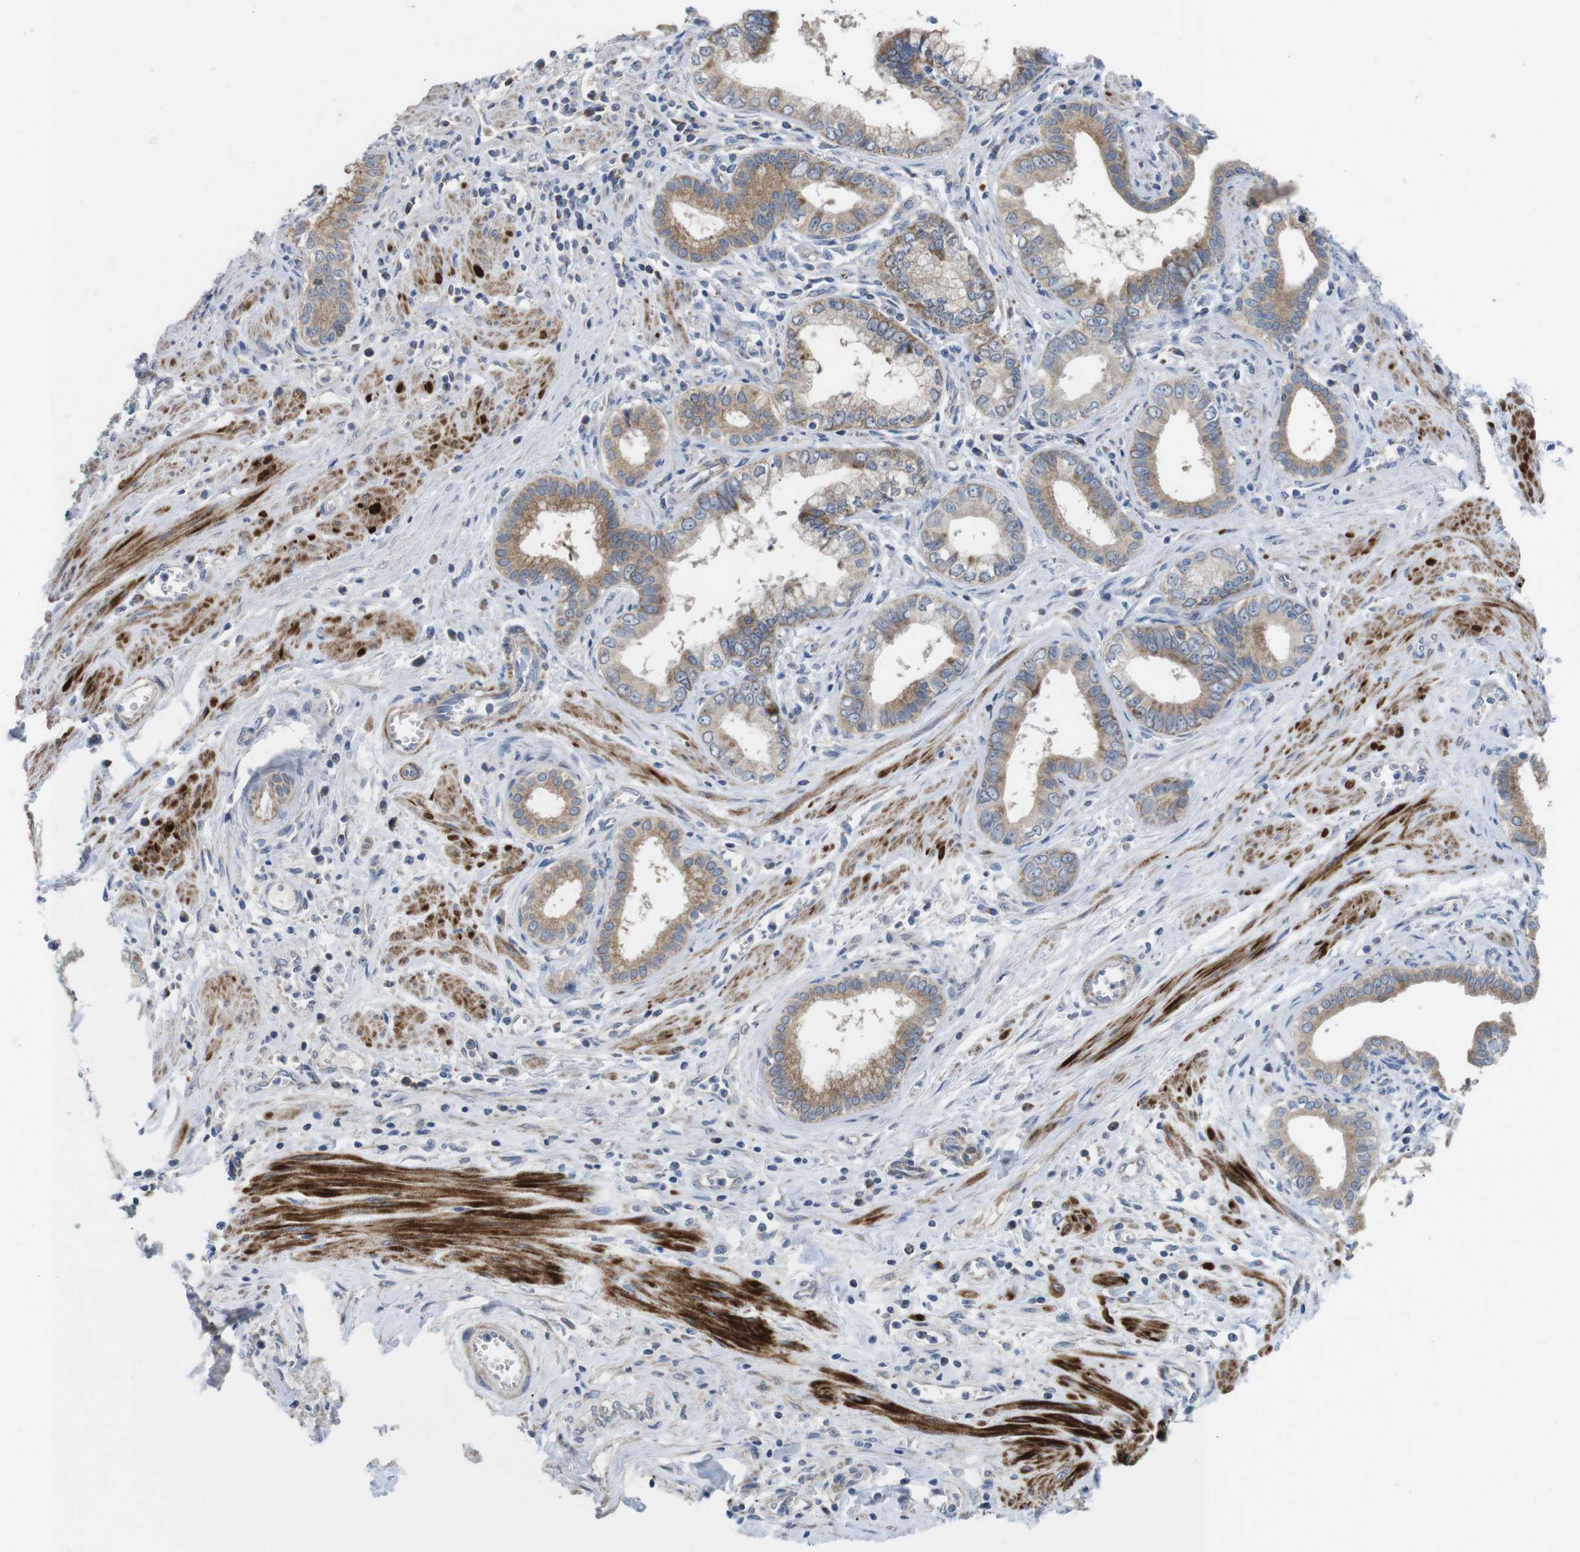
{"staining": {"intensity": "moderate", "quantity": ">75%", "location": "cytoplasmic/membranous"}, "tissue": "pancreatic cancer", "cell_type": "Tumor cells", "image_type": "cancer", "snomed": [{"axis": "morphology", "description": "Normal tissue, NOS"}, {"axis": "topography", "description": "Lymph node"}], "caption": "Immunohistochemical staining of human pancreatic cancer reveals moderate cytoplasmic/membranous protein expression in approximately >75% of tumor cells.", "gene": "F2RL1", "patient": {"sex": "male", "age": 50}}